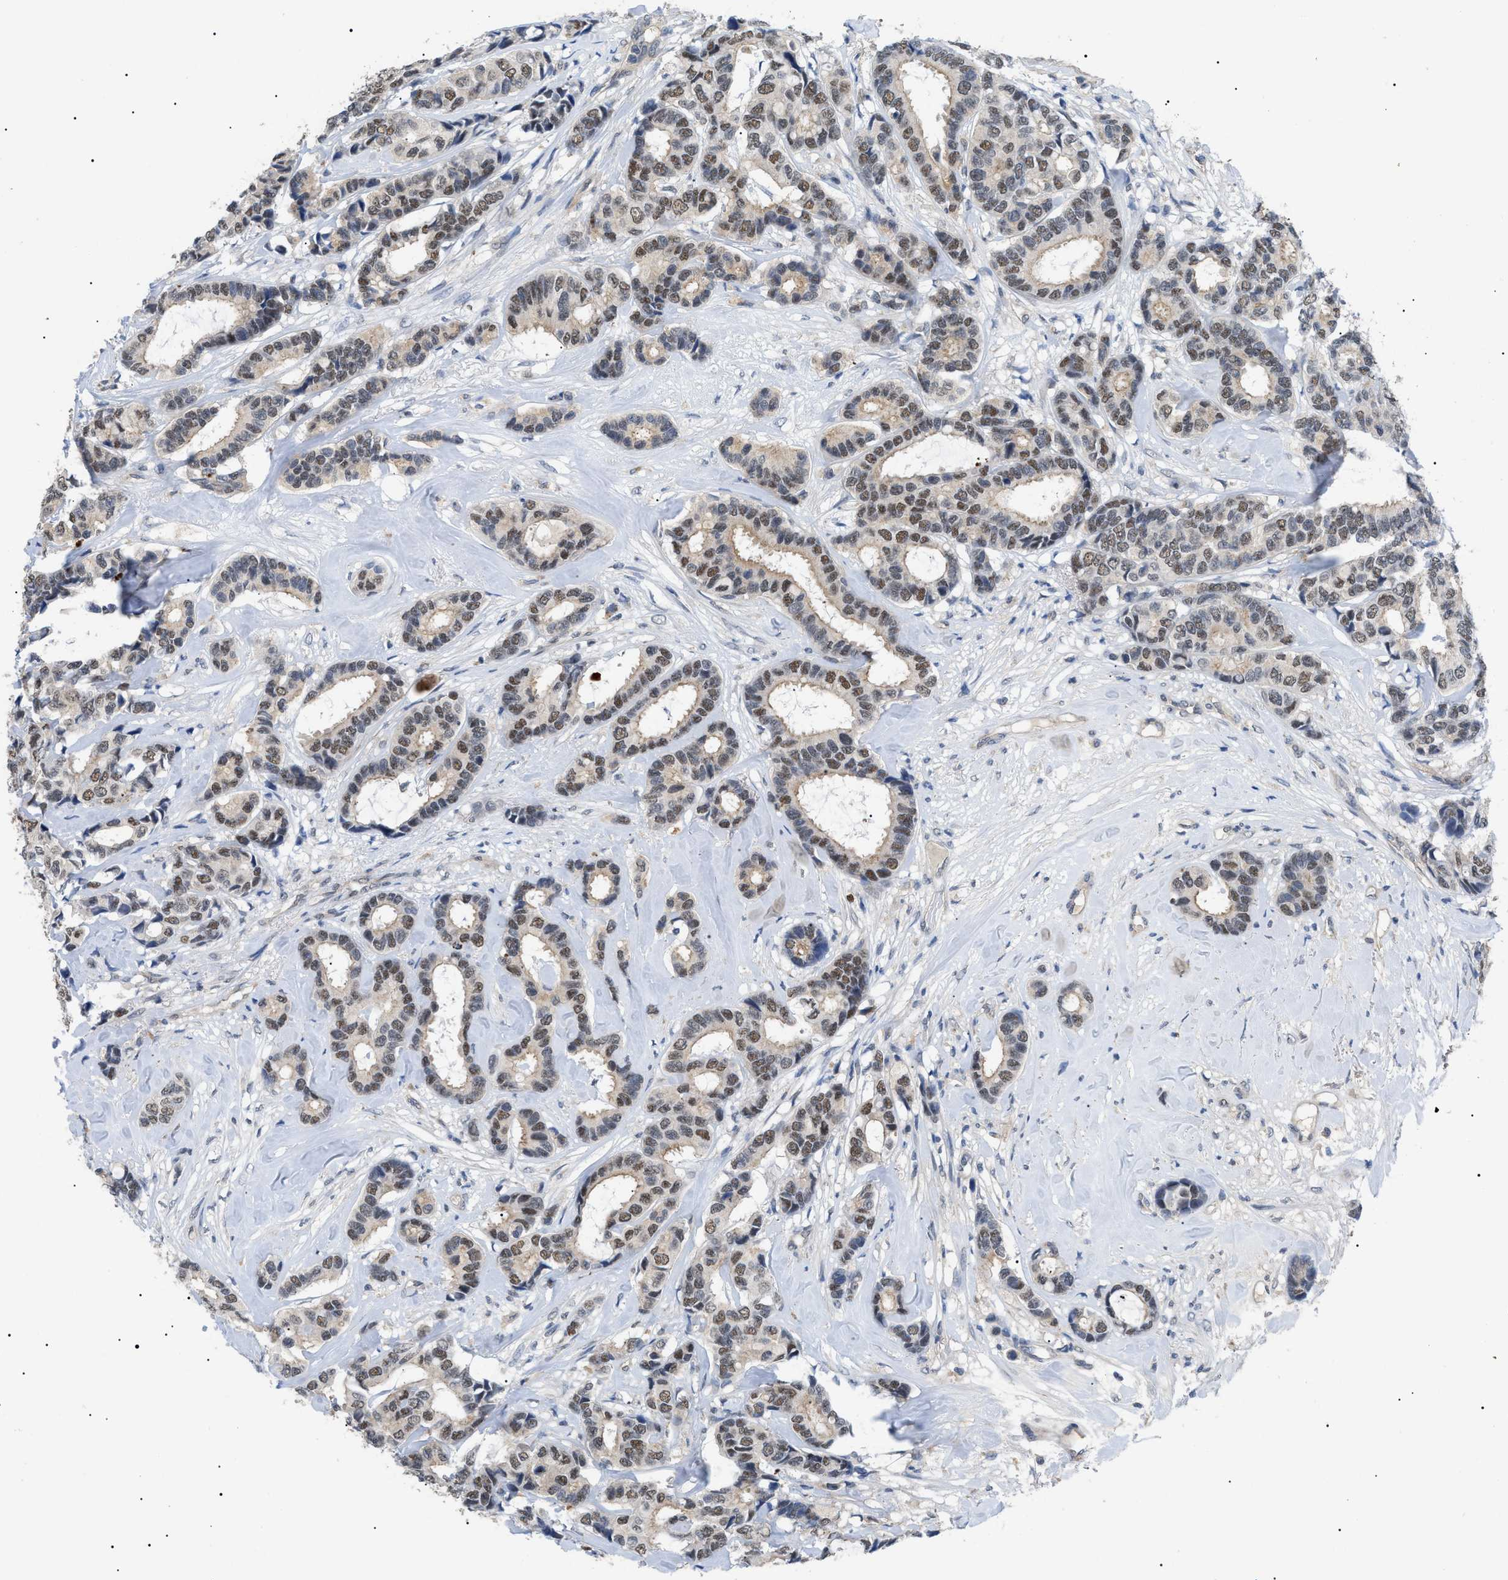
{"staining": {"intensity": "moderate", "quantity": "25%-75%", "location": "nuclear"}, "tissue": "breast cancer", "cell_type": "Tumor cells", "image_type": "cancer", "snomed": [{"axis": "morphology", "description": "Duct carcinoma"}, {"axis": "topography", "description": "Breast"}], "caption": "Human breast cancer (infiltrating ductal carcinoma) stained with a protein marker exhibits moderate staining in tumor cells.", "gene": "CRCP", "patient": {"sex": "female", "age": 87}}